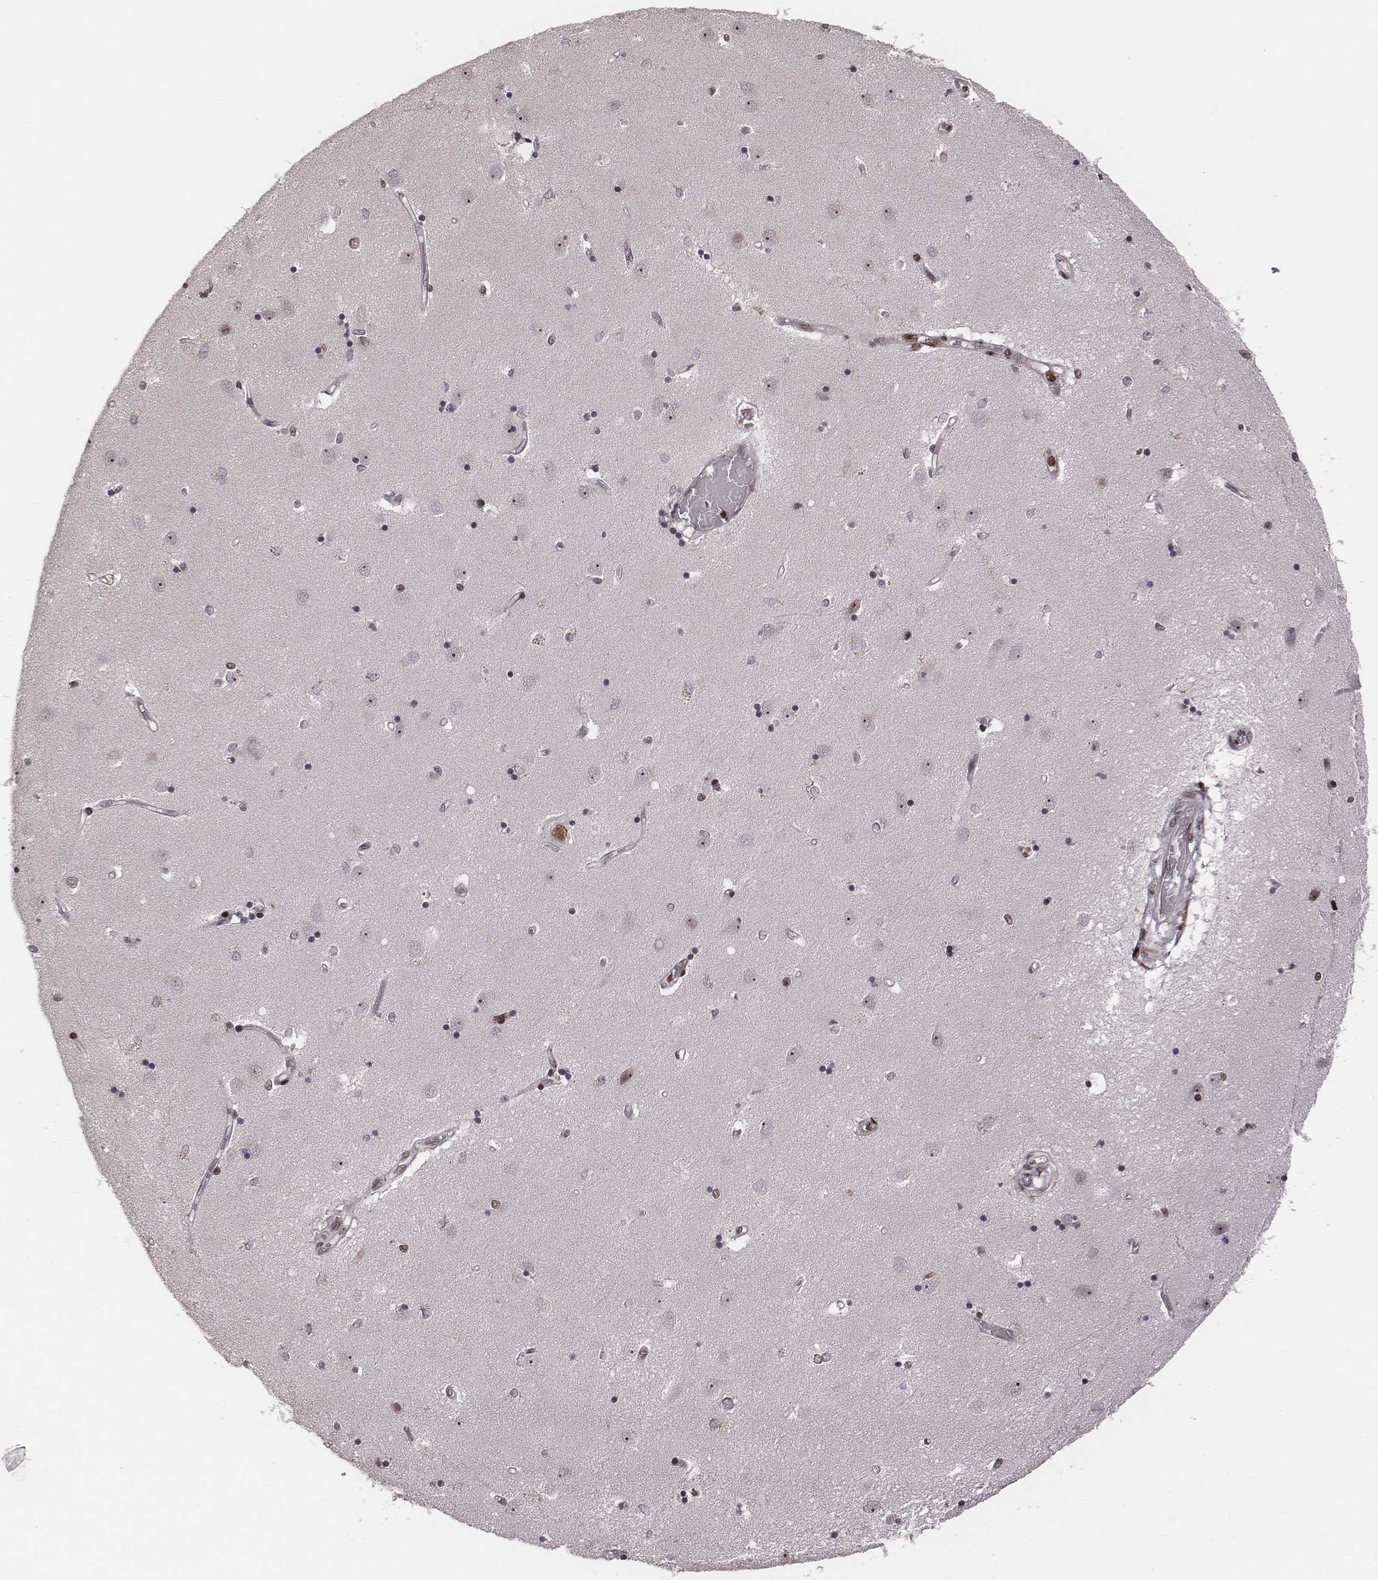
{"staining": {"intensity": "negative", "quantity": "none", "location": "none"}, "tissue": "caudate", "cell_type": "Glial cells", "image_type": "normal", "snomed": [{"axis": "morphology", "description": "Normal tissue, NOS"}, {"axis": "topography", "description": "Lateral ventricle wall"}], "caption": "Immunohistochemical staining of normal human caudate displays no significant expression in glial cells. (DAB IHC, high magnification).", "gene": "VRK3", "patient": {"sex": "male", "age": 54}}